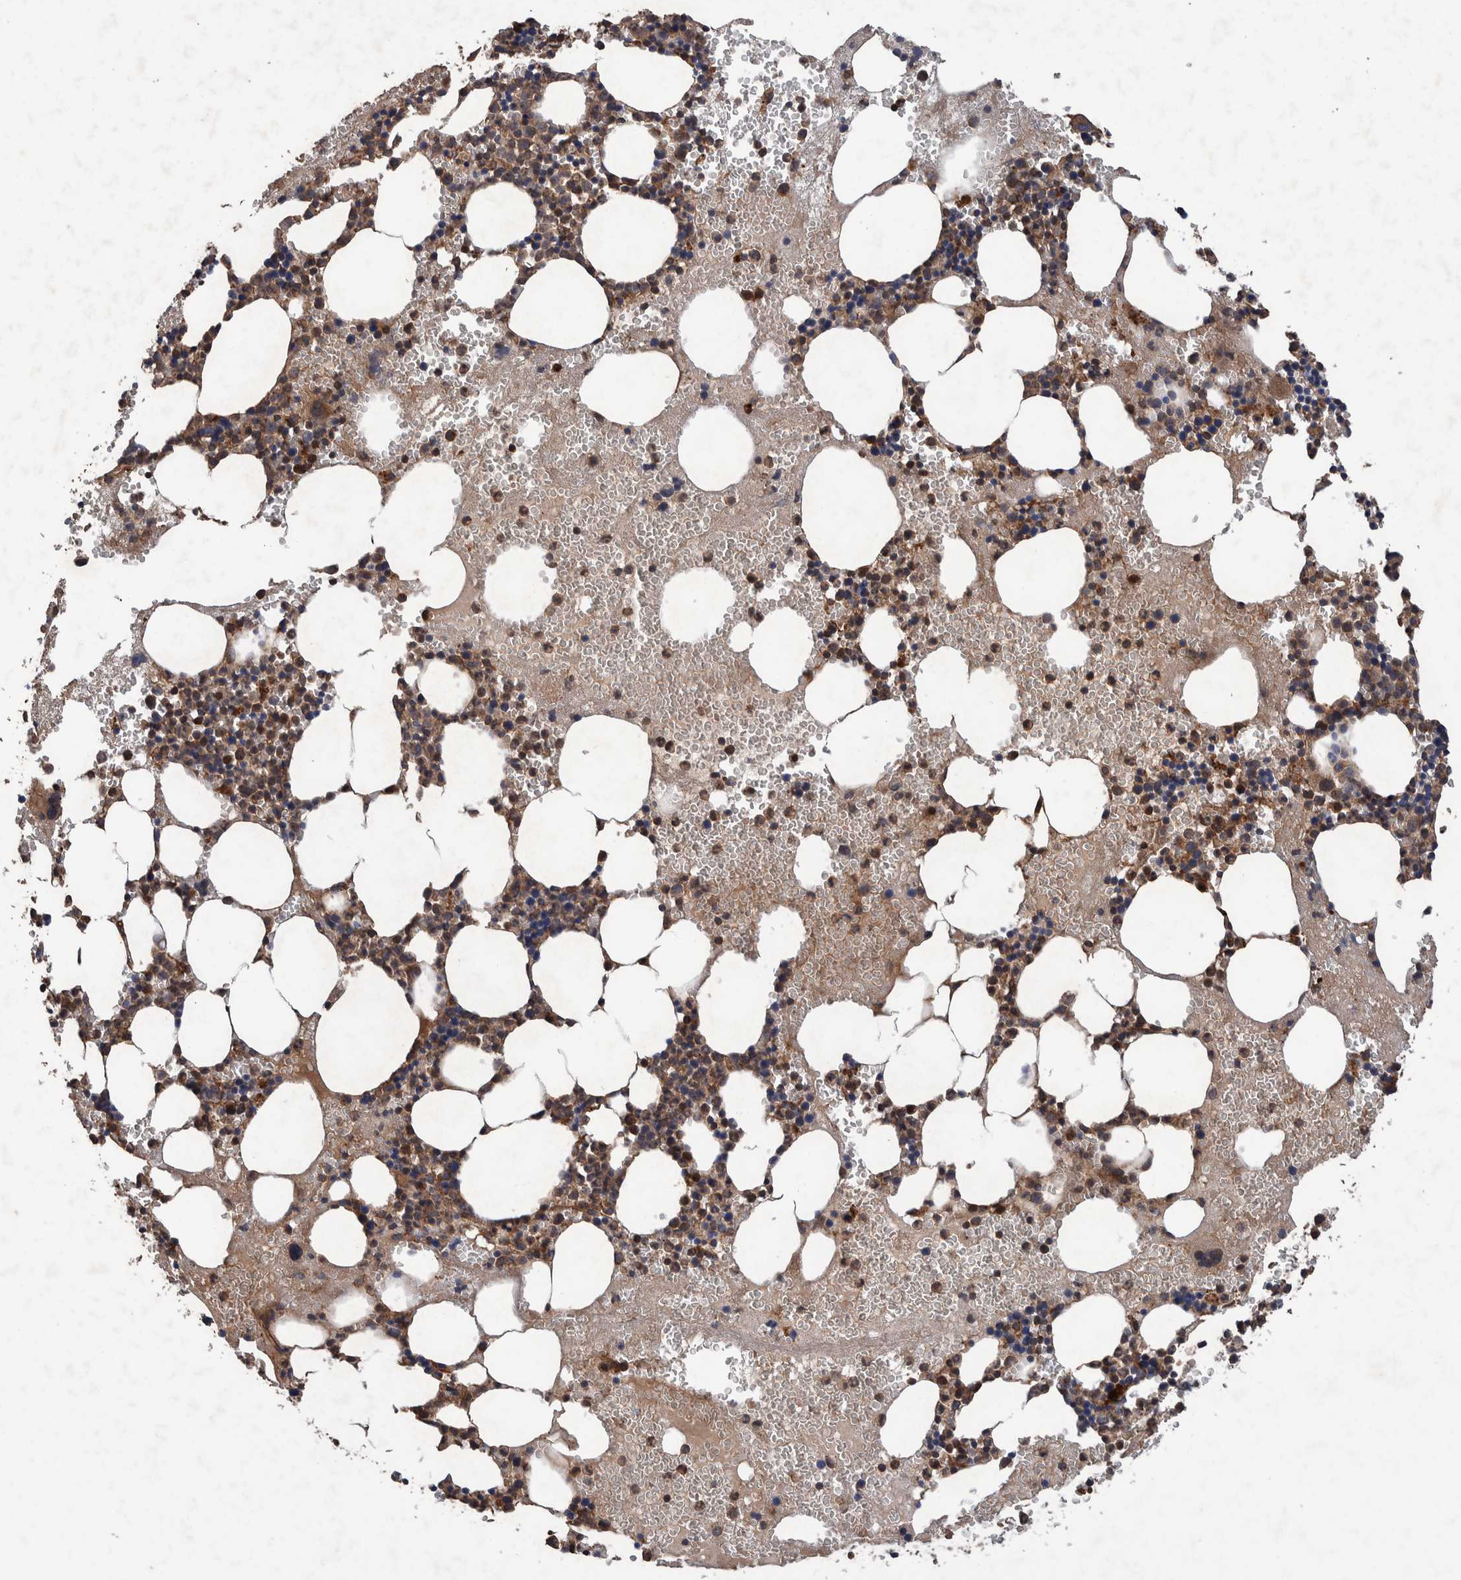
{"staining": {"intensity": "moderate", "quantity": ">75%", "location": "cytoplasmic/membranous"}, "tissue": "bone marrow", "cell_type": "Hematopoietic cells", "image_type": "normal", "snomed": [{"axis": "morphology", "description": "Normal tissue, NOS"}, {"axis": "morphology", "description": "Inflammation, NOS"}, {"axis": "topography", "description": "Bone marrow"}], "caption": "Moderate cytoplasmic/membranous expression is seen in about >75% of hematopoietic cells in benign bone marrow.", "gene": "ENSG00000251537", "patient": {"sex": "female", "age": 67}}